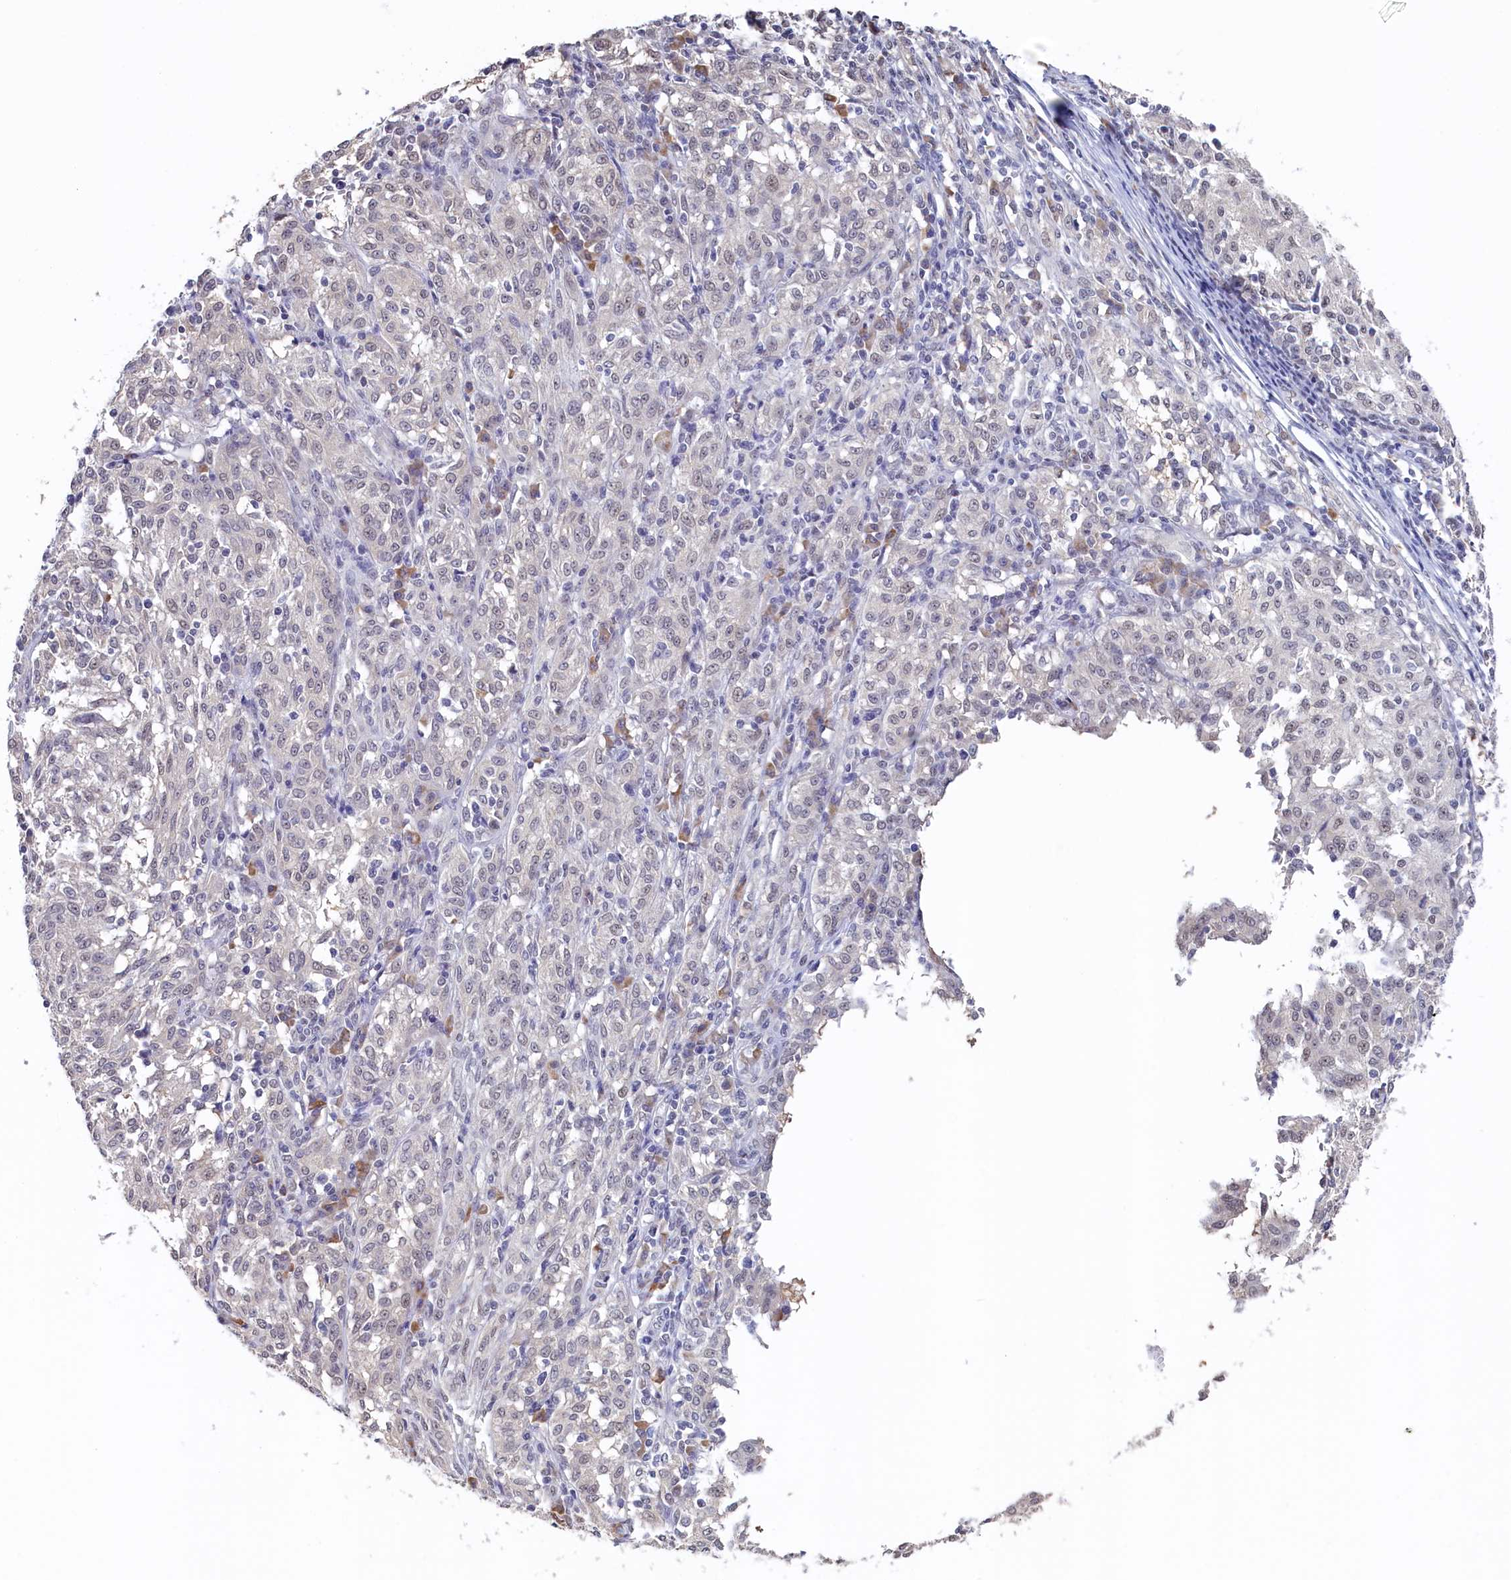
{"staining": {"intensity": "negative", "quantity": "none", "location": "none"}, "tissue": "melanoma", "cell_type": "Tumor cells", "image_type": "cancer", "snomed": [{"axis": "morphology", "description": "Malignant melanoma, NOS"}, {"axis": "topography", "description": "Skin"}], "caption": "Immunohistochemistry histopathology image of neoplastic tissue: human melanoma stained with DAB (3,3'-diaminobenzidine) displays no significant protein expression in tumor cells.", "gene": "MOSPD3", "patient": {"sex": "female", "age": 72}}